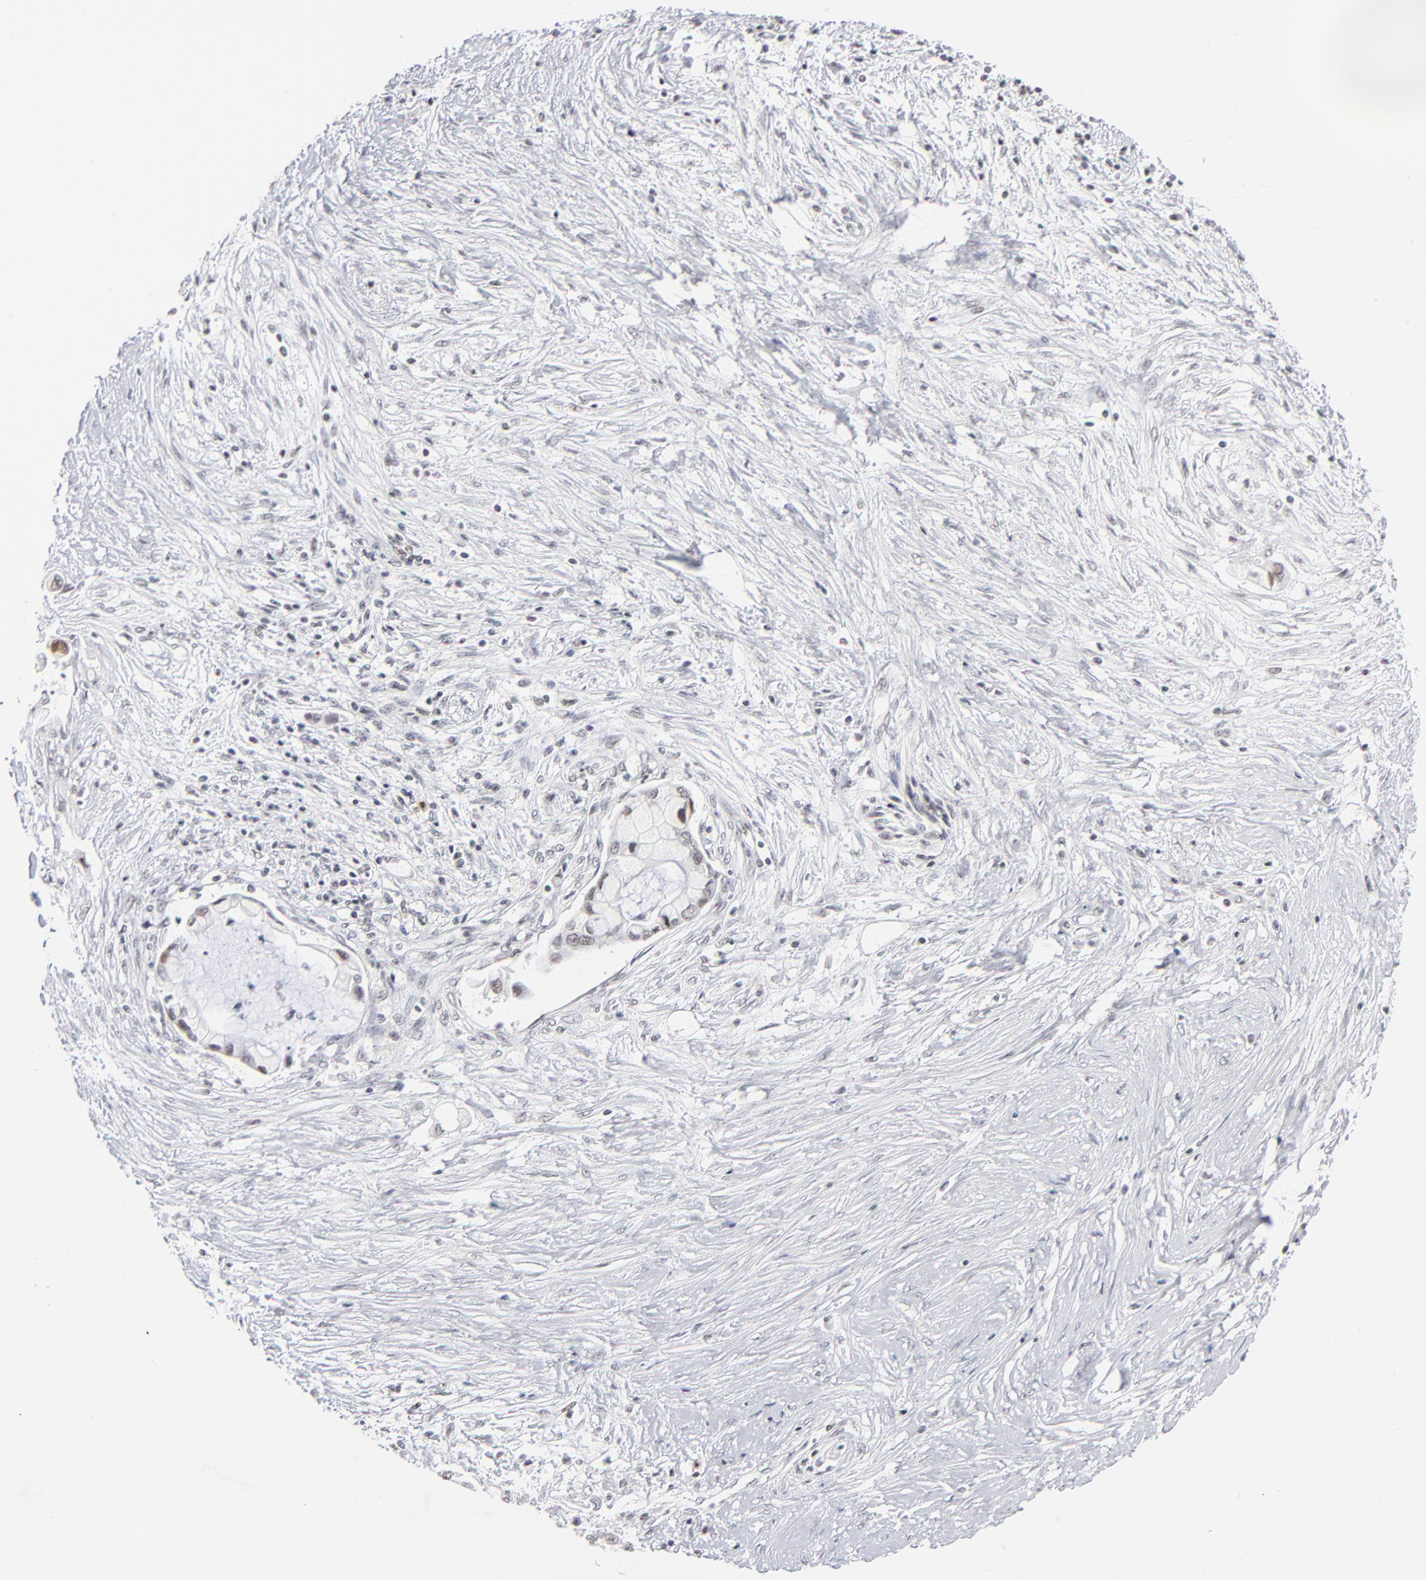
{"staining": {"intensity": "weak", "quantity": "25%-75%", "location": "nuclear"}, "tissue": "pancreatic cancer", "cell_type": "Tumor cells", "image_type": "cancer", "snomed": [{"axis": "morphology", "description": "Adenocarcinoma, NOS"}, {"axis": "topography", "description": "Pancreas"}], "caption": "Pancreatic cancer (adenocarcinoma) stained for a protein (brown) exhibits weak nuclear positive expression in approximately 25%-75% of tumor cells.", "gene": "ZNF143", "patient": {"sex": "female", "age": 59}}